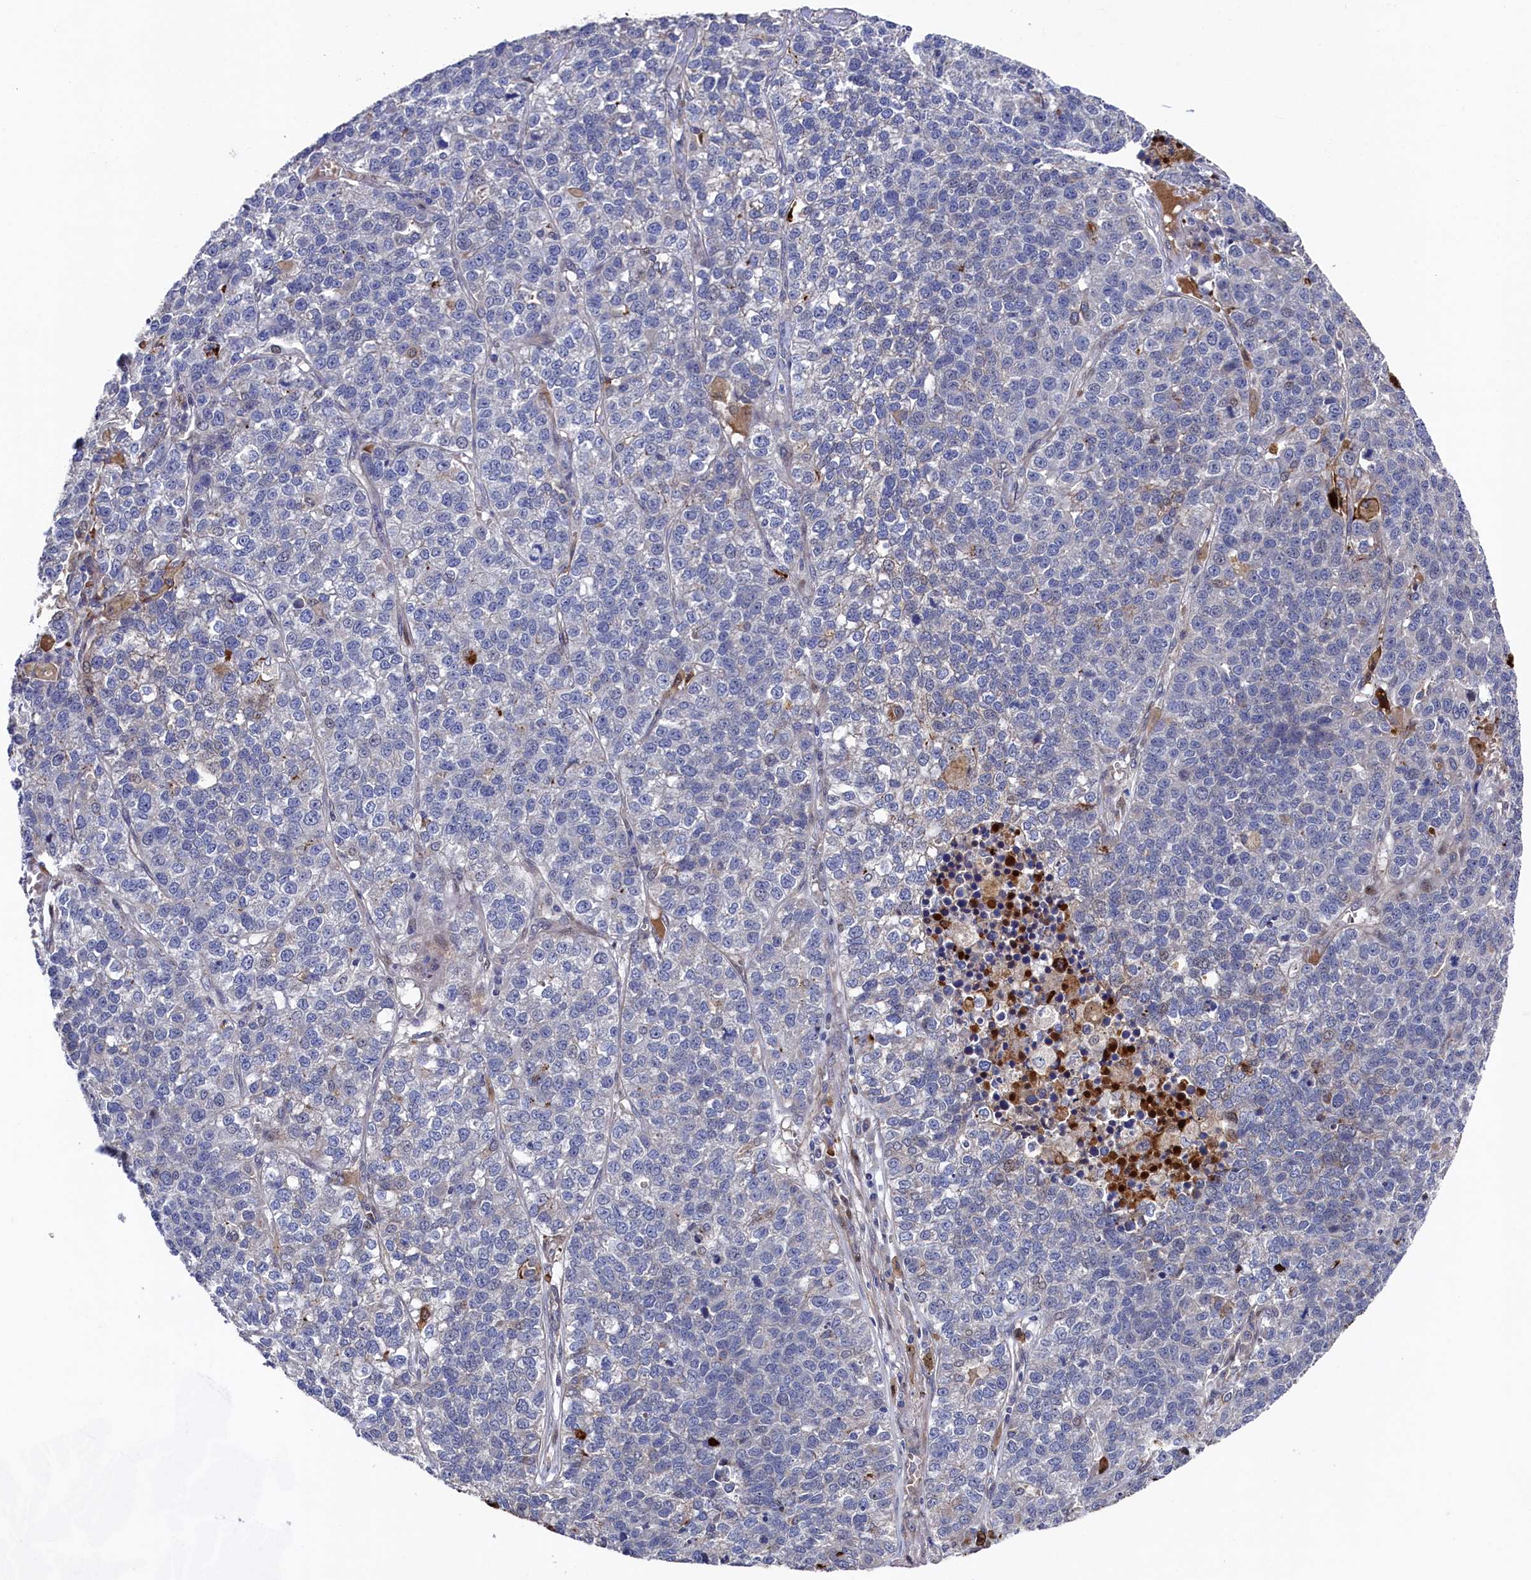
{"staining": {"intensity": "negative", "quantity": "none", "location": "none"}, "tissue": "lung cancer", "cell_type": "Tumor cells", "image_type": "cancer", "snomed": [{"axis": "morphology", "description": "Adenocarcinoma, NOS"}, {"axis": "topography", "description": "Lung"}], "caption": "Lung adenocarcinoma stained for a protein using IHC exhibits no staining tumor cells.", "gene": "ZNF891", "patient": {"sex": "male", "age": 49}}